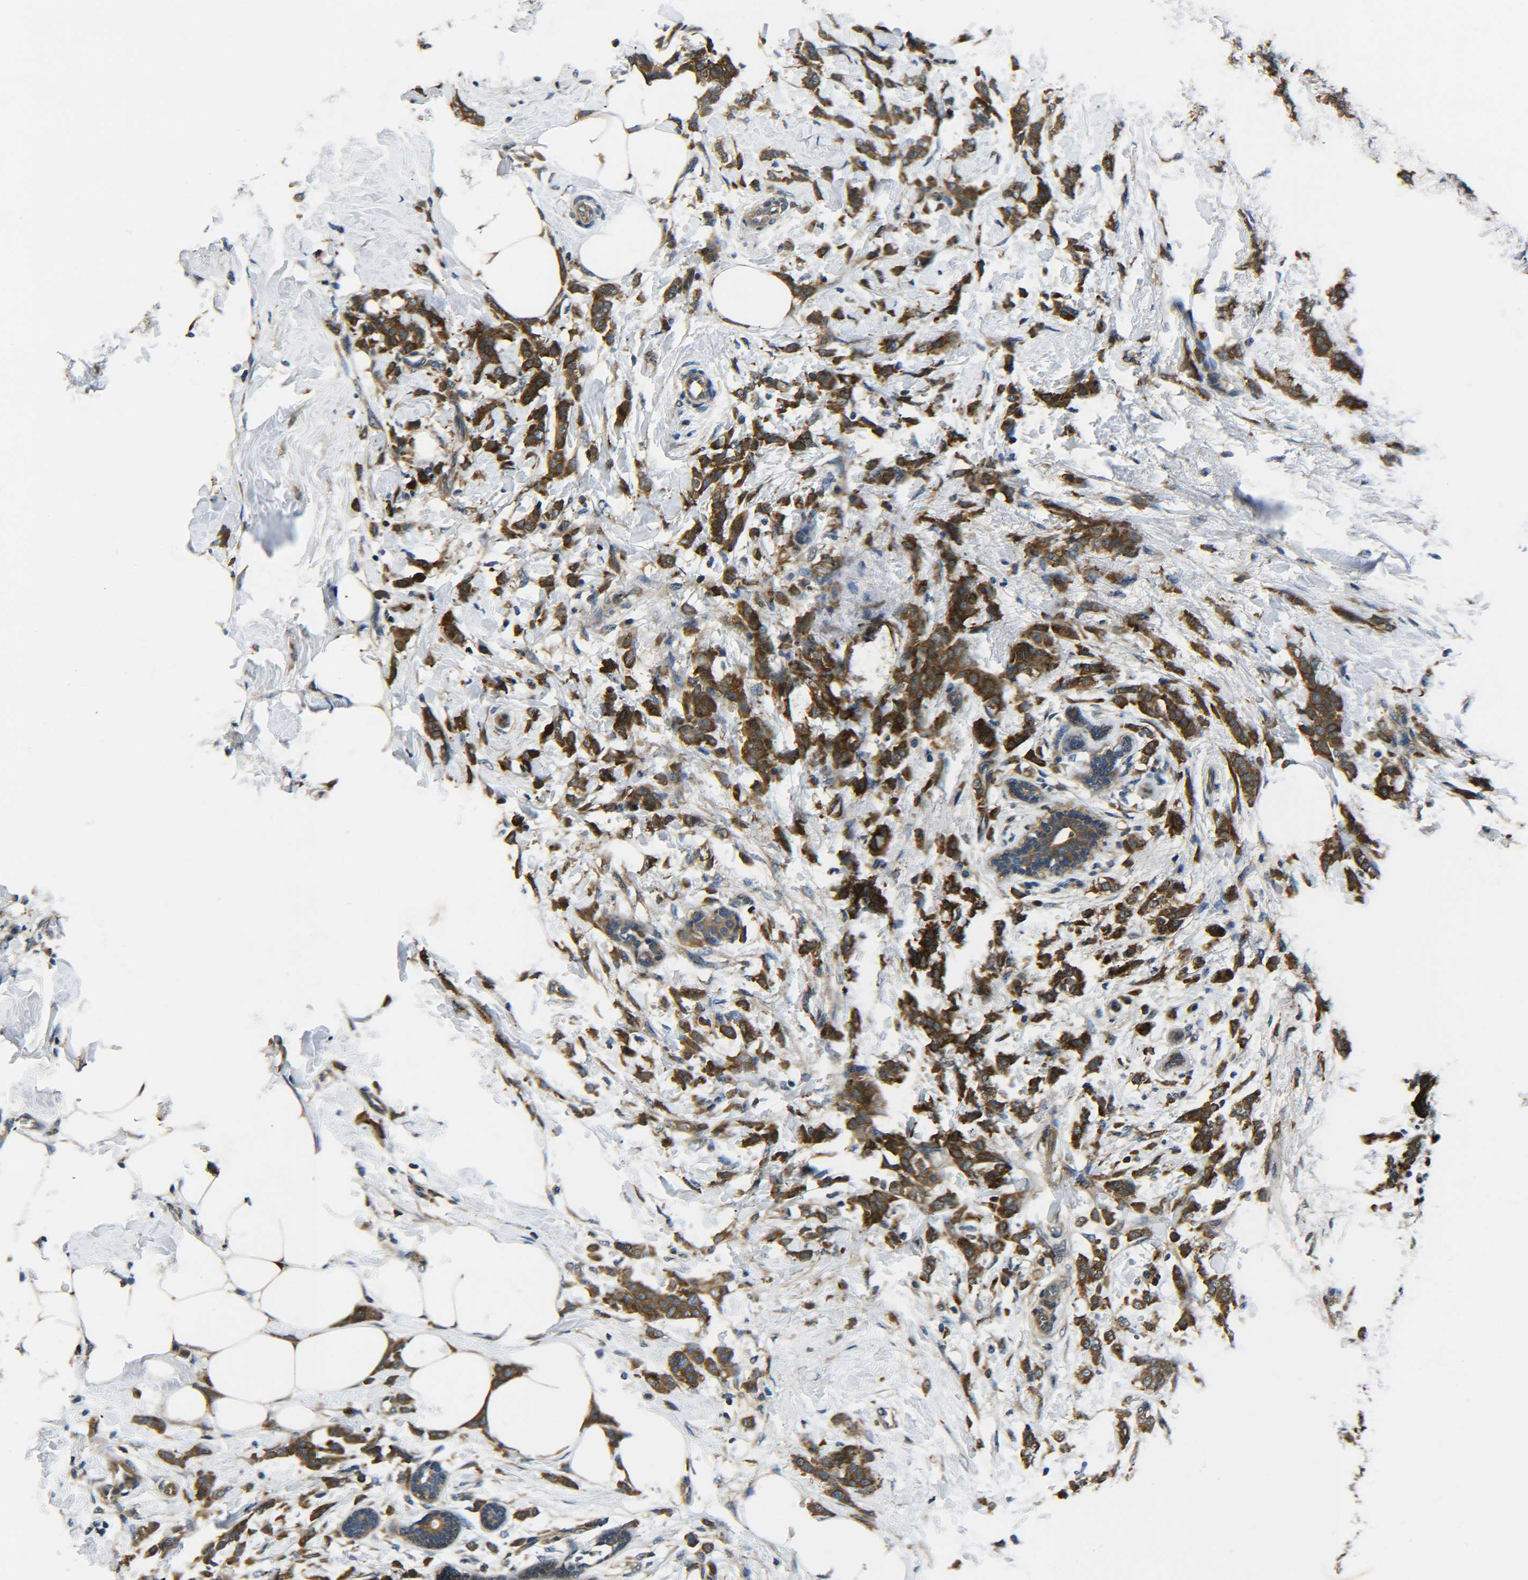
{"staining": {"intensity": "strong", "quantity": ">75%", "location": "cytoplasmic/membranous"}, "tissue": "breast cancer", "cell_type": "Tumor cells", "image_type": "cancer", "snomed": [{"axis": "morphology", "description": "Lobular carcinoma, in situ"}, {"axis": "morphology", "description": "Lobular carcinoma"}, {"axis": "topography", "description": "Breast"}], "caption": "This photomicrograph shows breast cancer (lobular carcinoma in situ) stained with immunohistochemistry (IHC) to label a protein in brown. The cytoplasmic/membranous of tumor cells show strong positivity for the protein. Nuclei are counter-stained blue.", "gene": "PREB", "patient": {"sex": "female", "age": 41}}